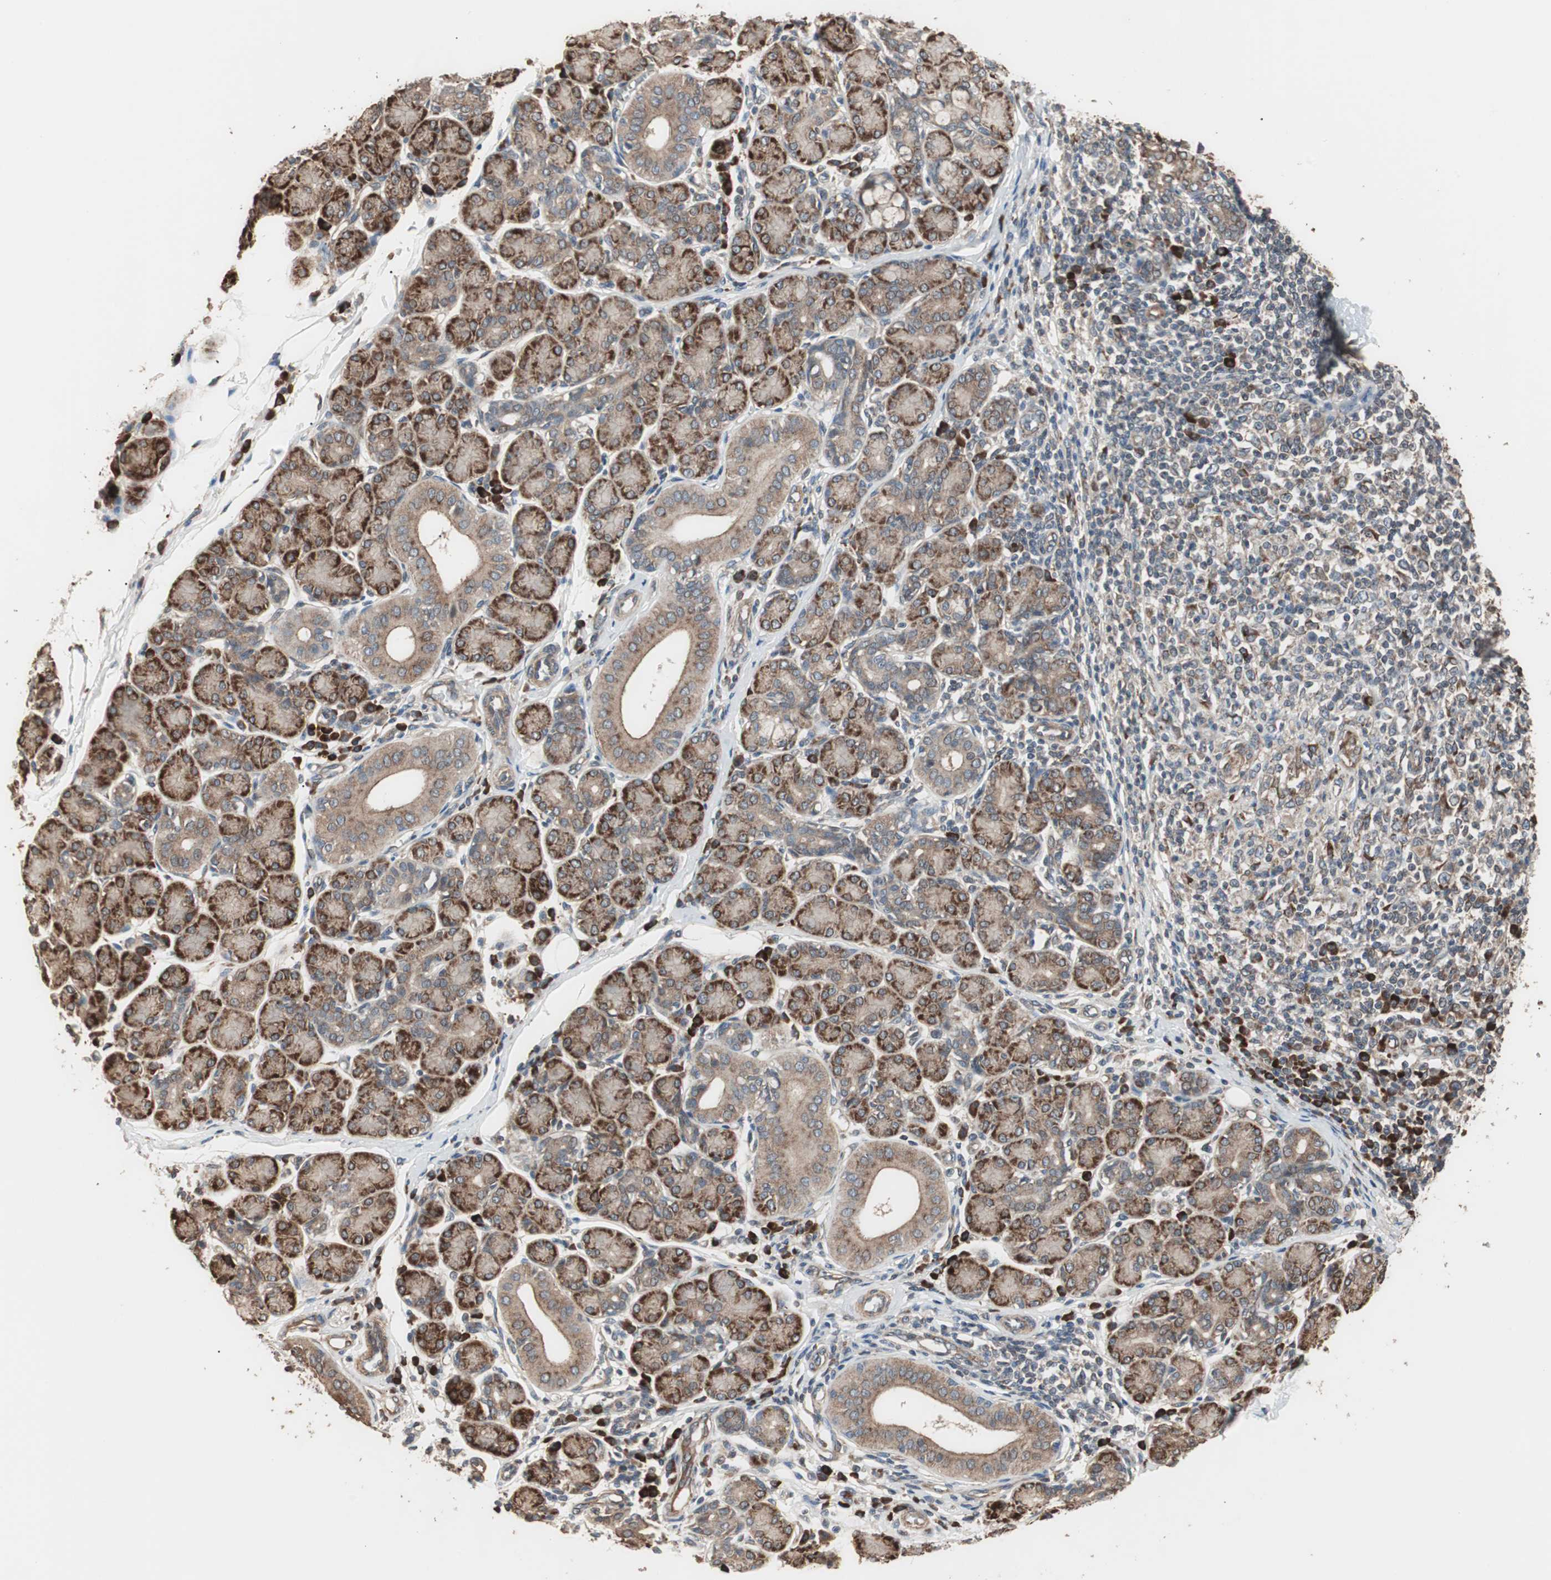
{"staining": {"intensity": "strong", "quantity": ">75%", "location": "cytoplasmic/membranous"}, "tissue": "salivary gland", "cell_type": "Glandular cells", "image_type": "normal", "snomed": [{"axis": "morphology", "description": "Normal tissue, NOS"}, {"axis": "morphology", "description": "Inflammation, NOS"}, {"axis": "topography", "description": "Lymph node"}, {"axis": "topography", "description": "Salivary gland"}], "caption": "Immunohistochemical staining of normal salivary gland demonstrates strong cytoplasmic/membranous protein staining in about >75% of glandular cells. (DAB (3,3'-diaminobenzidine) = brown stain, brightfield microscopy at high magnification).", "gene": "LZTS1", "patient": {"sex": "male", "age": 3}}